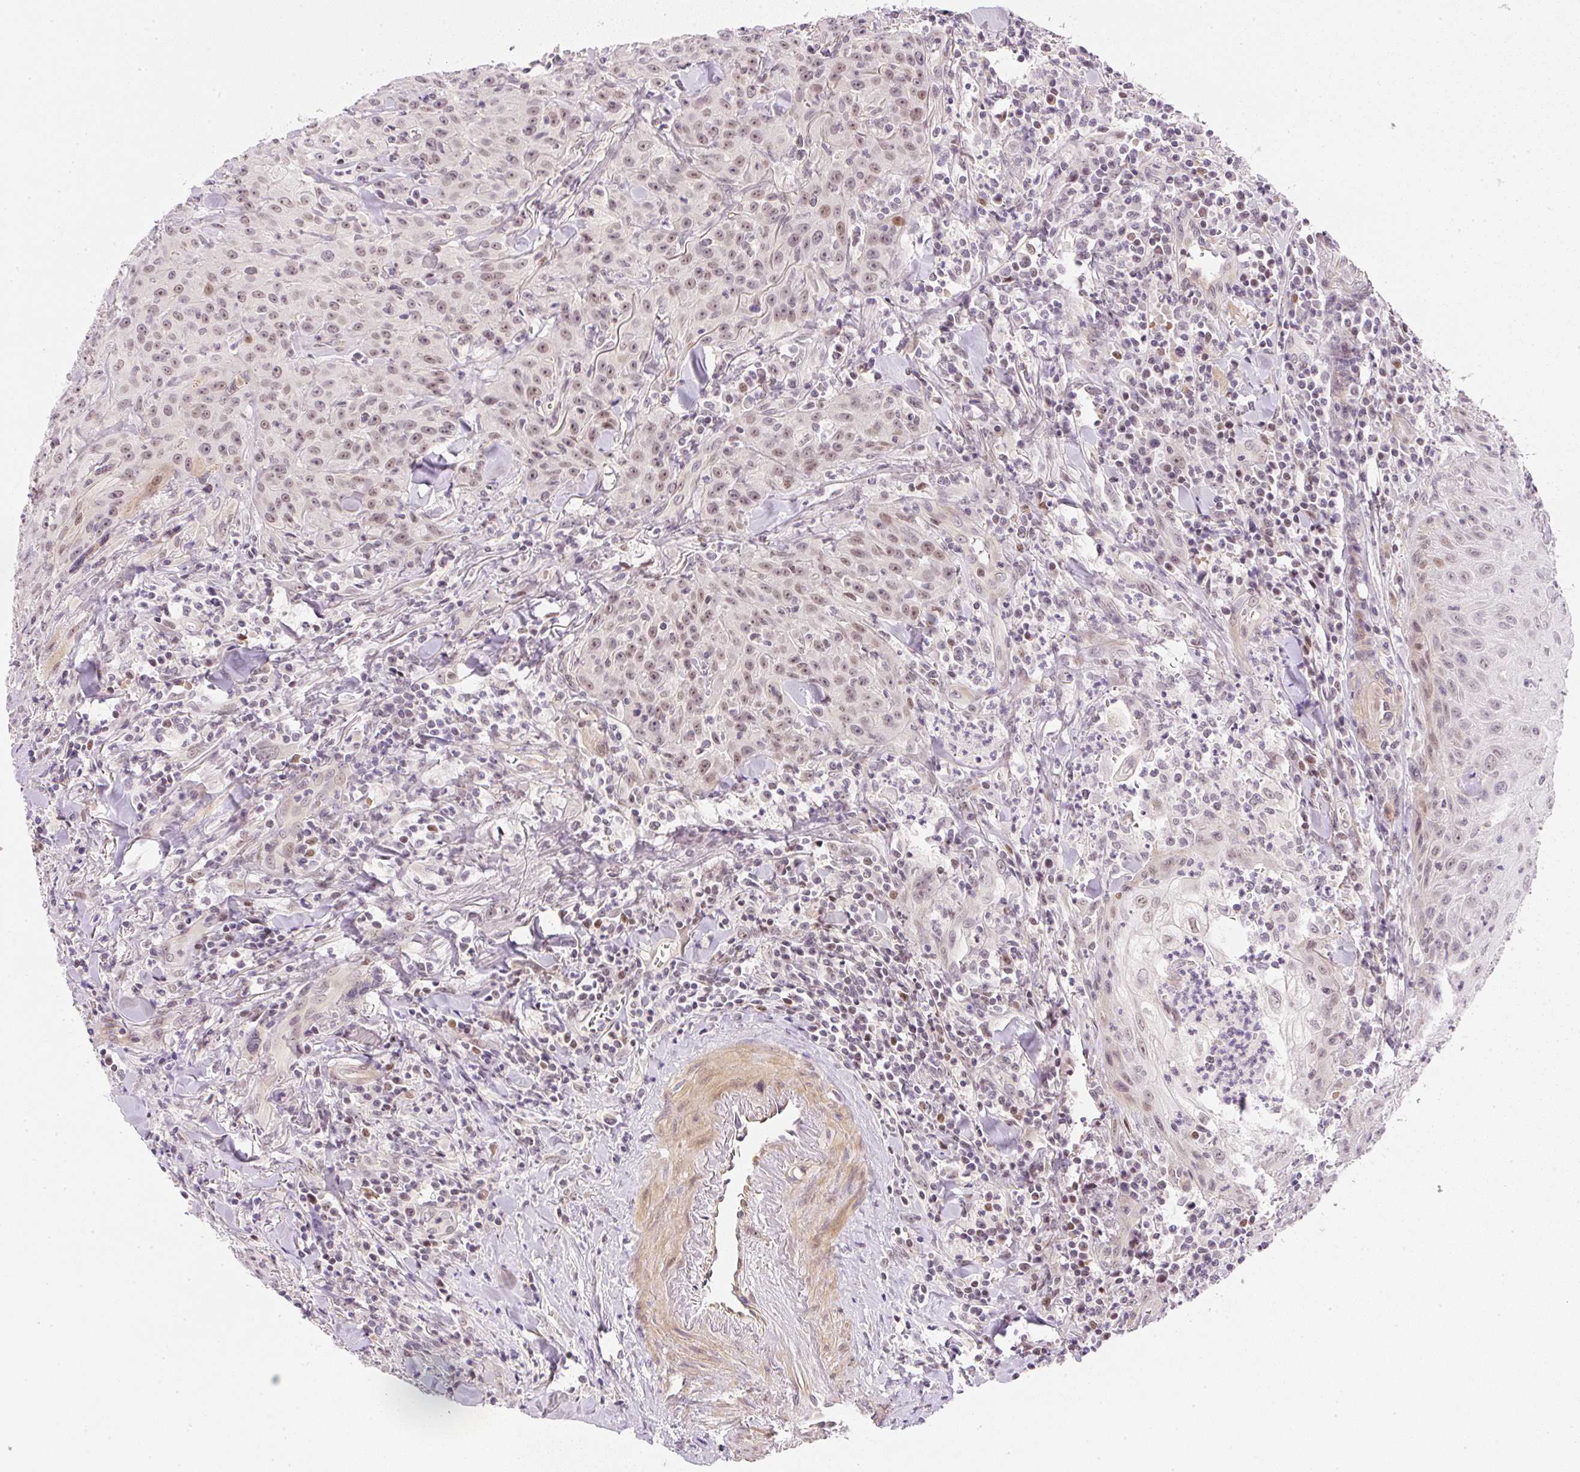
{"staining": {"intensity": "moderate", "quantity": ">75%", "location": "nuclear"}, "tissue": "head and neck cancer", "cell_type": "Tumor cells", "image_type": "cancer", "snomed": [{"axis": "morphology", "description": "Normal tissue, NOS"}, {"axis": "morphology", "description": "Squamous cell carcinoma, NOS"}, {"axis": "topography", "description": "Oral tissue"}, {"axis": "topography", "description": "Head-Neck"}], "caption": "Protein analysis of head and neck squamous cell carcinoma tissue demonstrates moderate nuclear positivity in approximately >75% of tumor cells.", "gene": "DPPA4", "patient": {"sex": "female", "age": 70}}